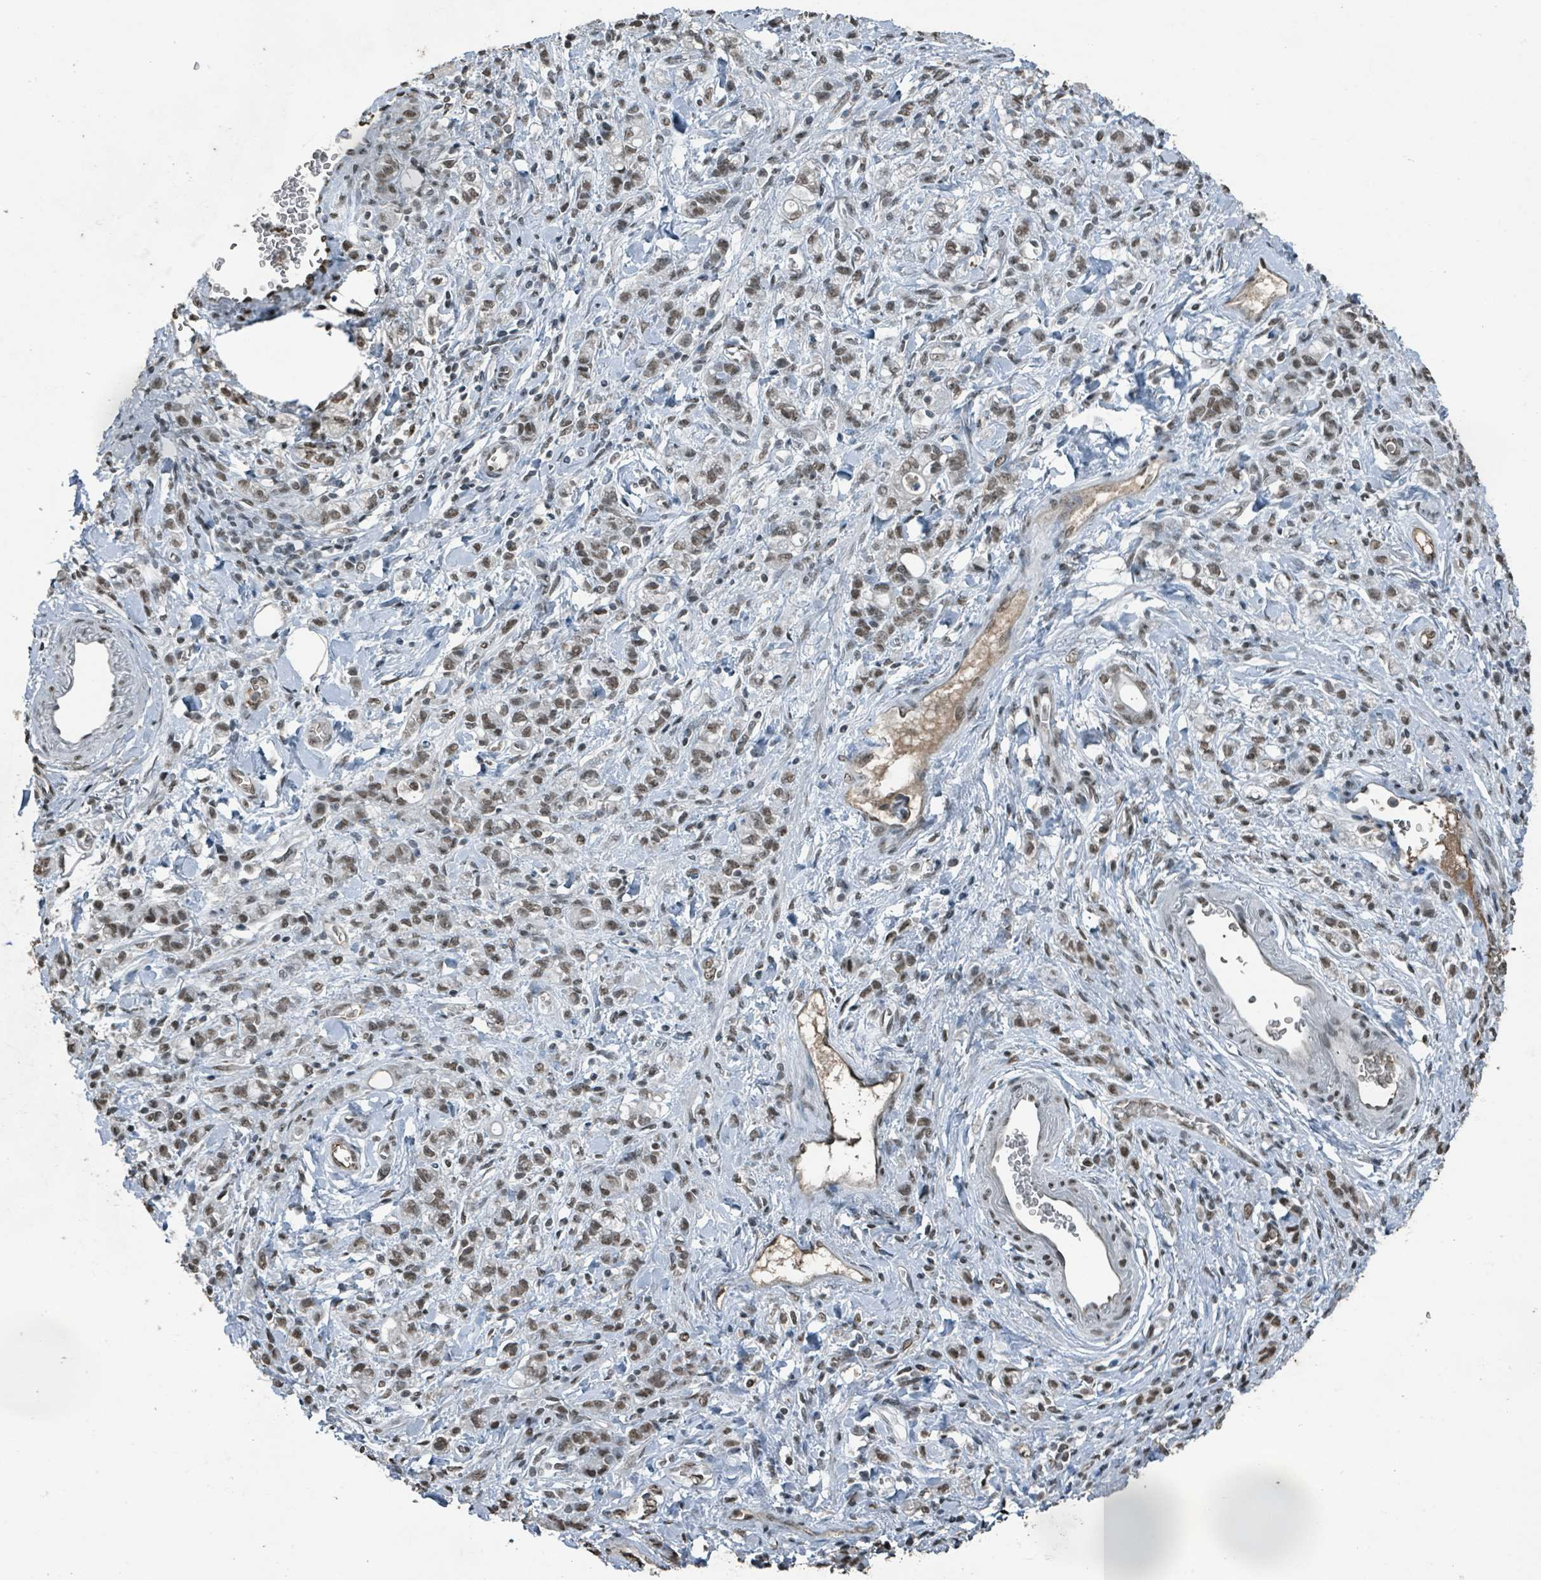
{"staining": {"intensity": "weak", "quantity": ">75%", "location": "nuclear"}, "tissue": "stomach cancer", "cell_type": "Tumor cells", "image_type": "cancer", "snomed": [{"axis": "morphology", "description": "Adenocarcinoma, NOS"}, {"axis": "topography", "description": "Stomach"}], "caption": "Immunohistochemical staining of human adenocarcinoma (stomach) demonstrates weak nuclear protein positivity in about >75% of tumor cells.", "gene": "PHIP", "patient": {"sex": "male", "age": 77}}